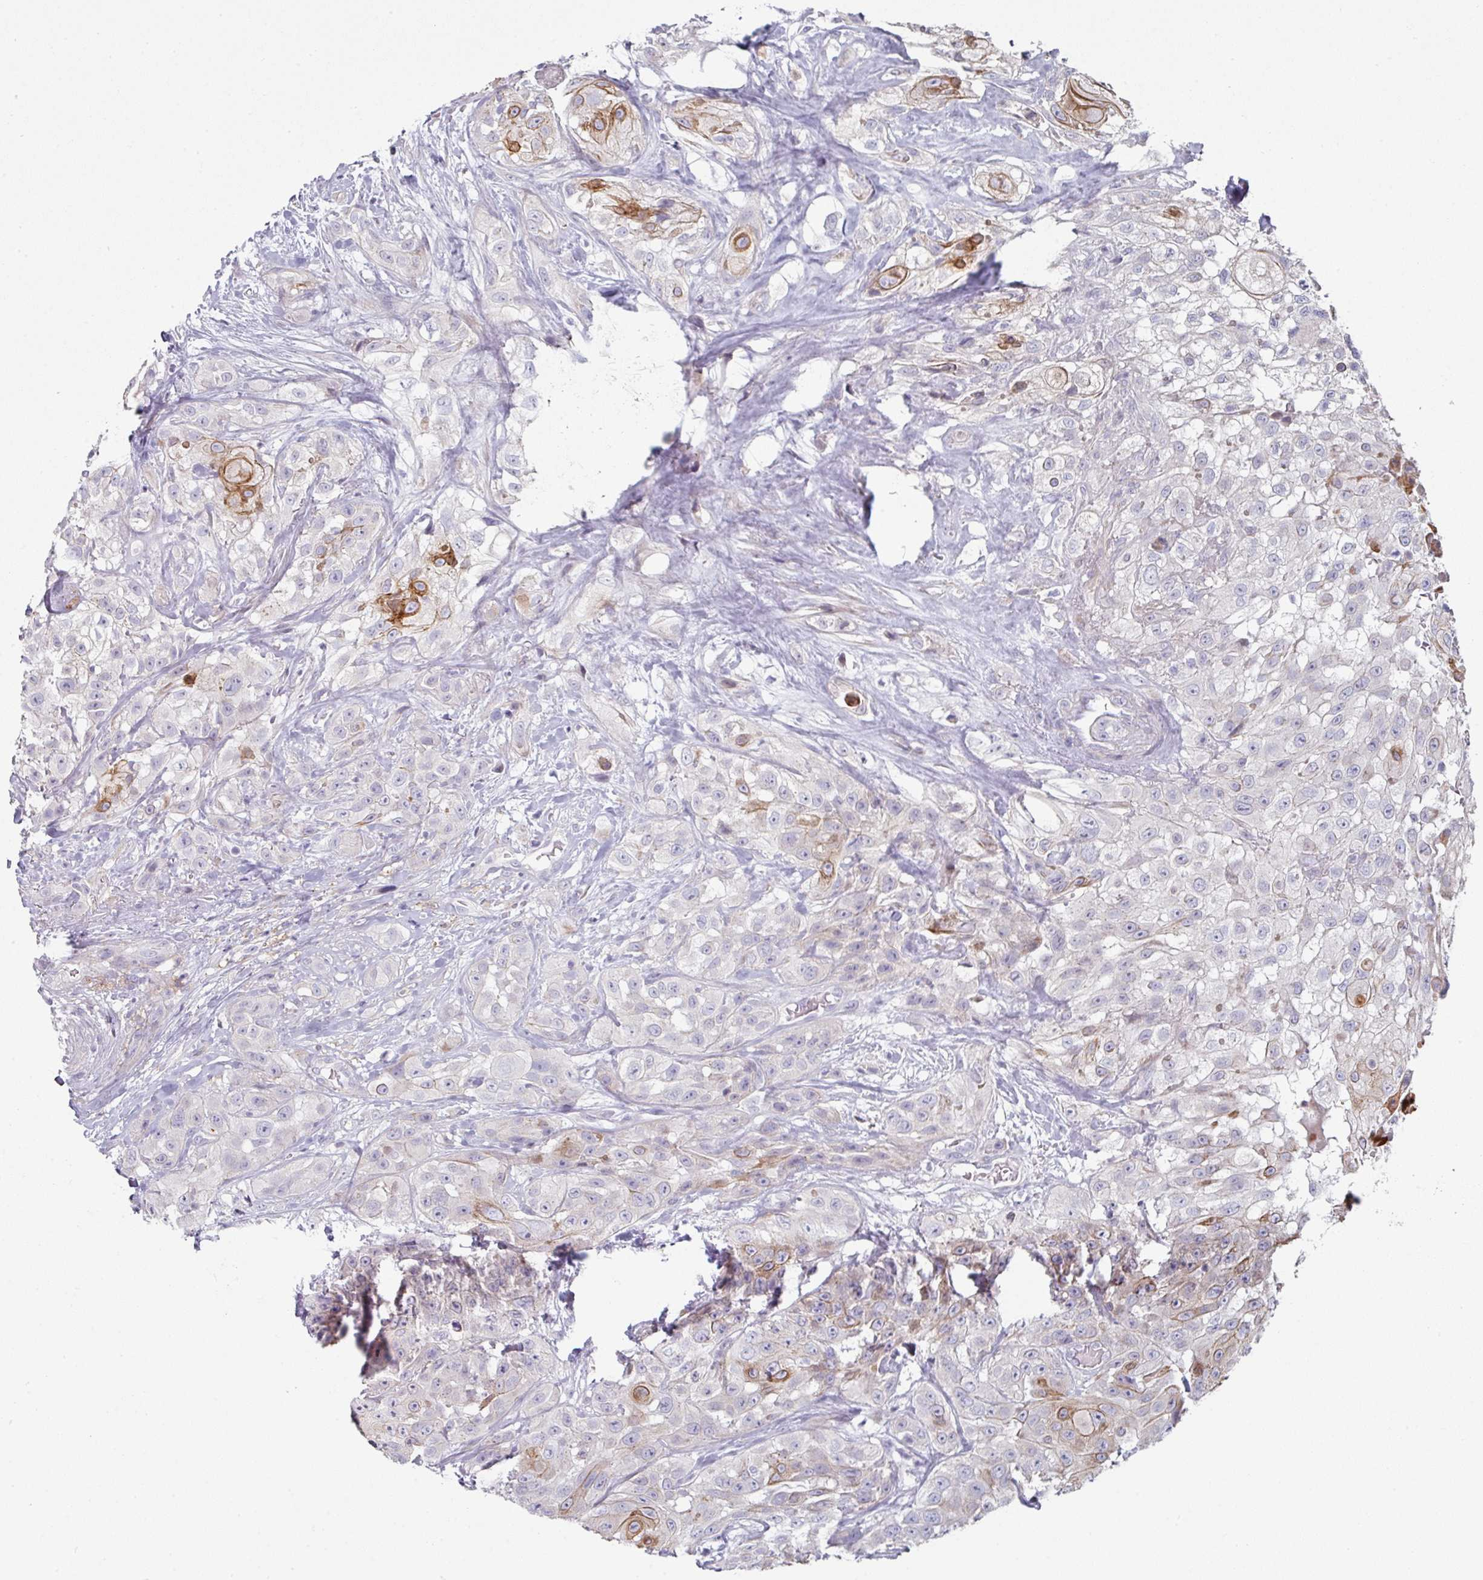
{"staining": {"intensity": "moderate", "quantity": "25%-75%", "location": "cytoplasmic/membranous"}, "tissue": "head and neck cancer", "cell_type": "Tumor cells", "image_type": "cancer", "snomed": [{"axis": "morphology", "description": "Squamous cell carcinoma, NOS"}, {"axis": "topography", "description": "Head-Neck"}], "caption": "IHC (DAB) staining of human head and neck cancer exhibits moderate cytoplasmic/membranous protein staining in approximately 25%-75% of tumor cells.", "gene": "WSB2", "patient": {"sex": "male", "age": 83}}